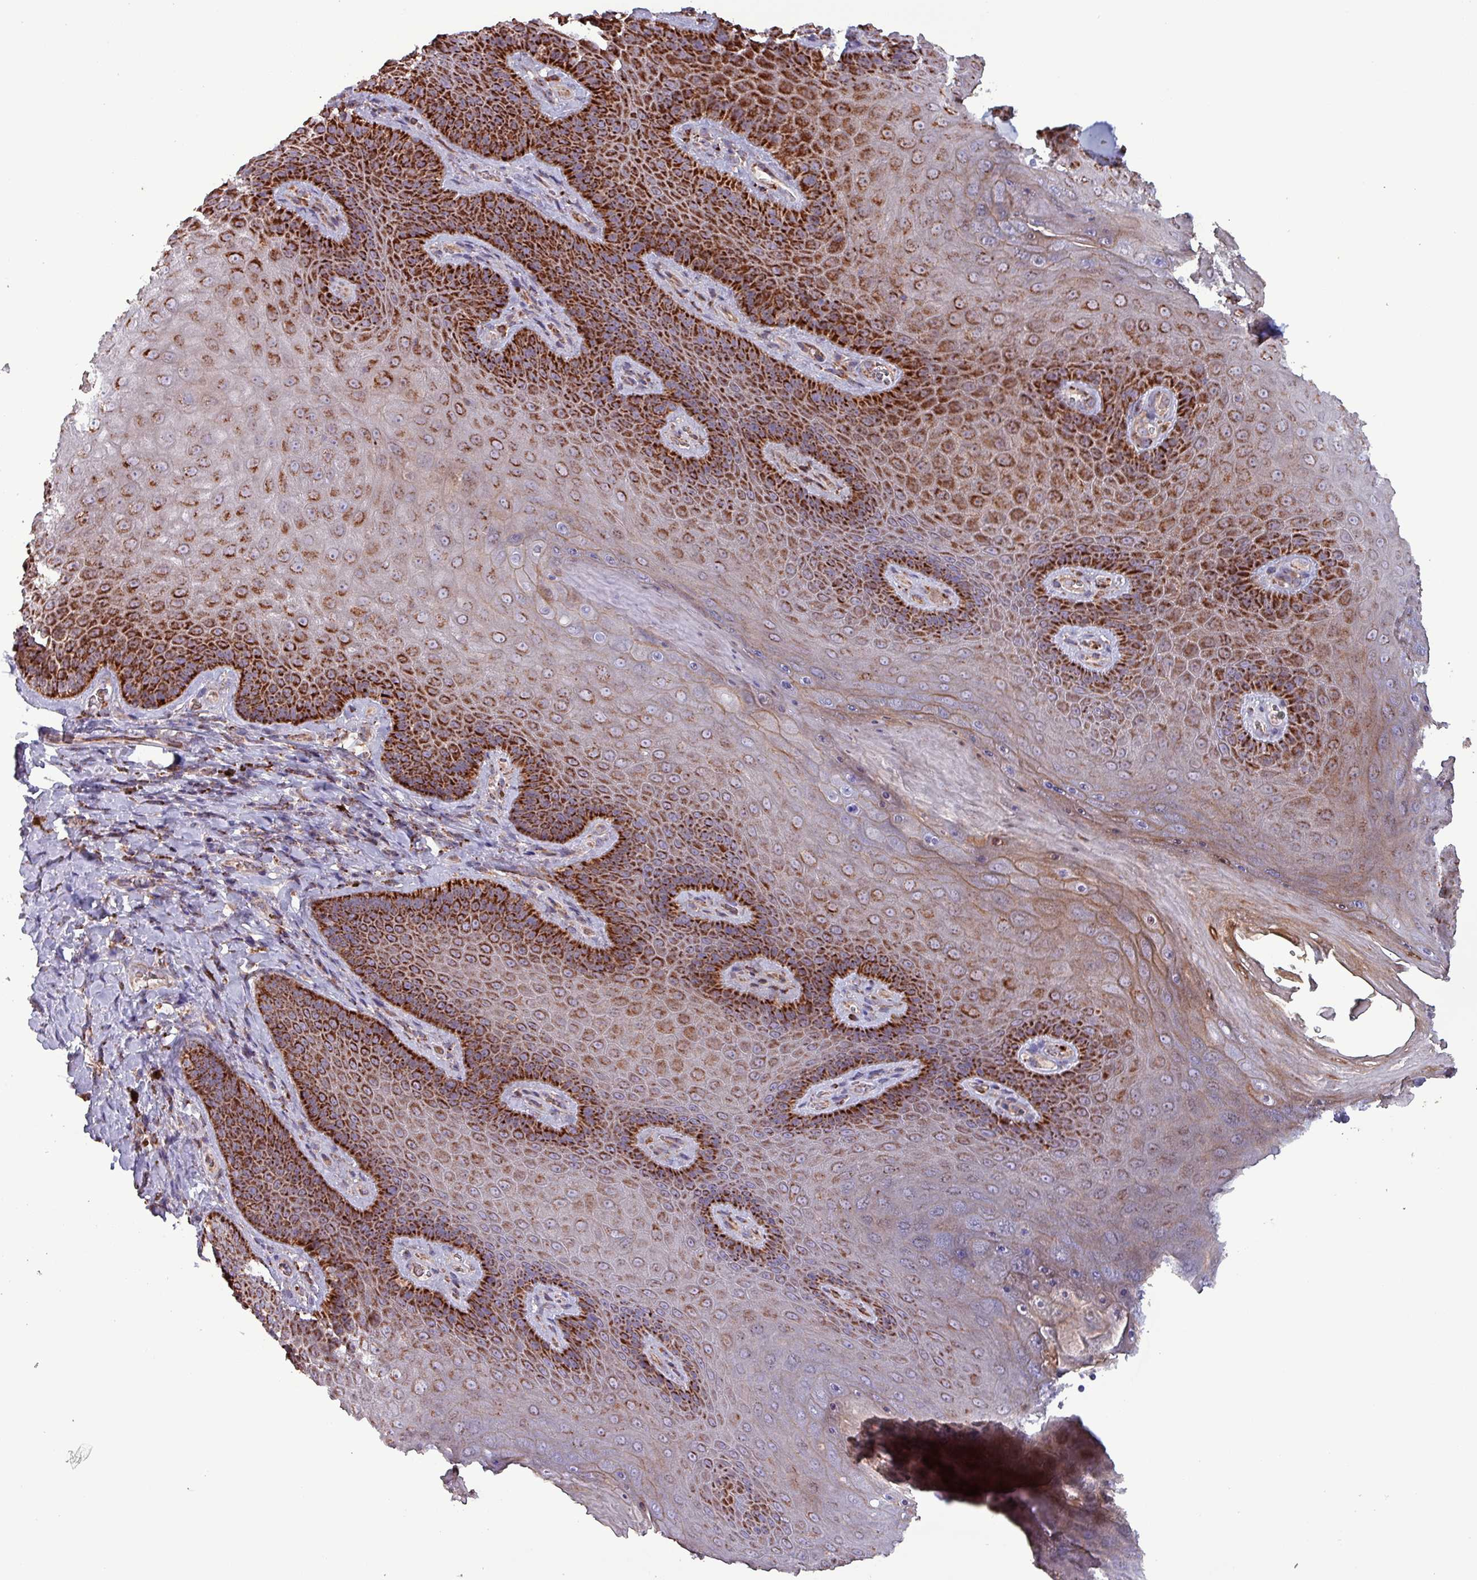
{"staining": {"intensity": "strong", "quantity": ">75%", "location": "cytoplasmic/membranous"}, "tissue": "skin", "cell_type": "Epidermal cells", "image_type": "normal", "snomed": [{"axis": "morphology", "description": "Normal tissue, NOS"}, {"axis": "topography", "description": "Anal"}, {"axis": "topography", "description": "Peripheral nerve tissue"}], "caption": "The photomicrograph shows immunohistochemical staining of unremarkable skin. There is strong cytoplasmic/membranous positivity is present in about >75% of epidermal cells. The staining was performed using DAB to visualize the protein expression in brown, while the nuclei were stained in blue with hematoxylin (Magnification: 20x).", "gene": "ZNF322", "patient": {"sex": "male", "age": 53}}